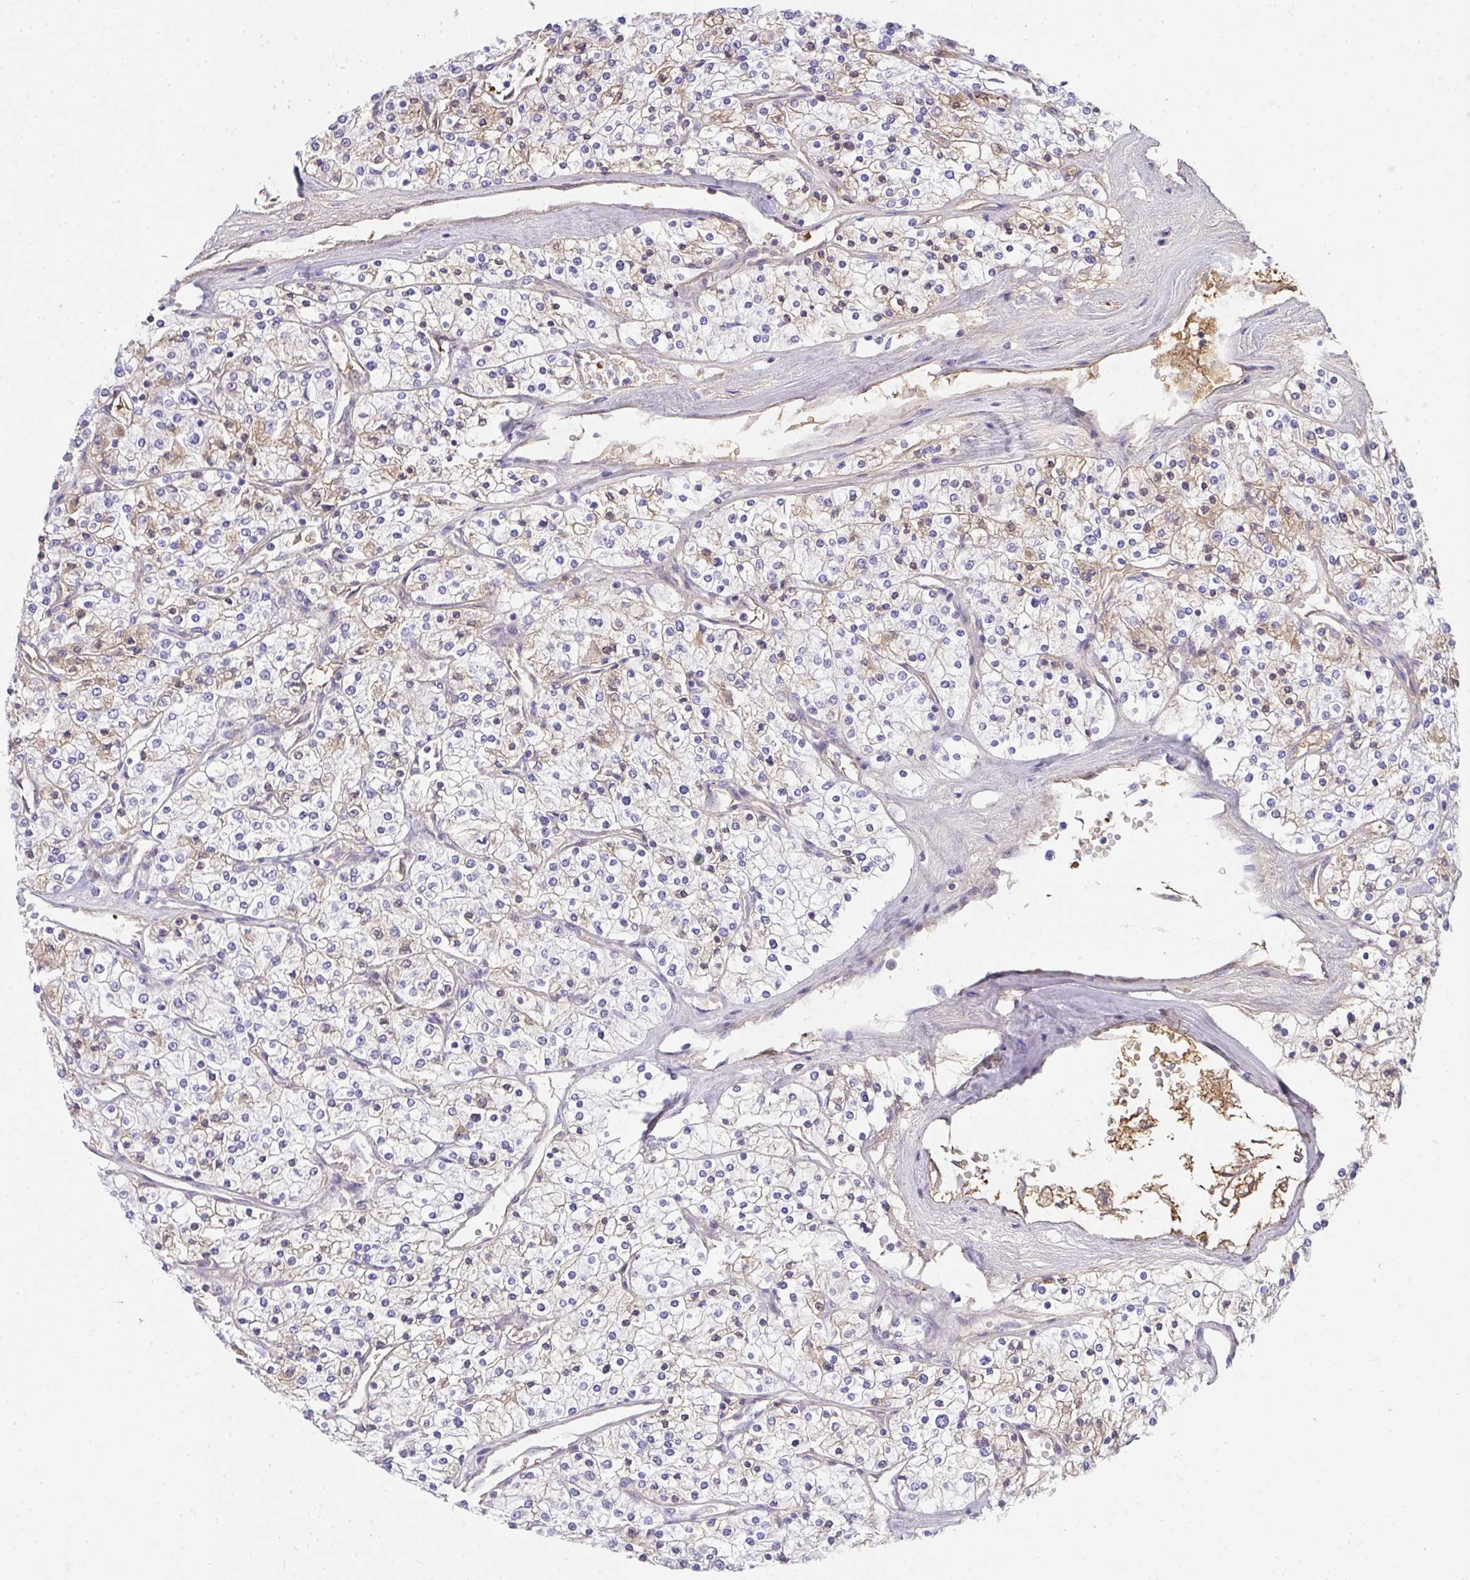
{"staining": {"intensity": "weak", "quantity": "25%-75%", "location": "cytoplasmic/membranous"}, "tissue": "renal cancer", "cell_type": "Tumor cells", "image_type": "cancer", "snomed": [{"axis": "morphology", "description": "Adenocarcinoma, NOS"}, {"axis": "topography", "description": "Kidney"}], "caption": "Tumor cells demonstrate low levels of weak cytoplasmic/membranous staining in approximately 25%-75% of cells in adenocarcinoma (renal).", "gene": "ZSWIM3", "patient": {"sex": "male", "age": 80}}